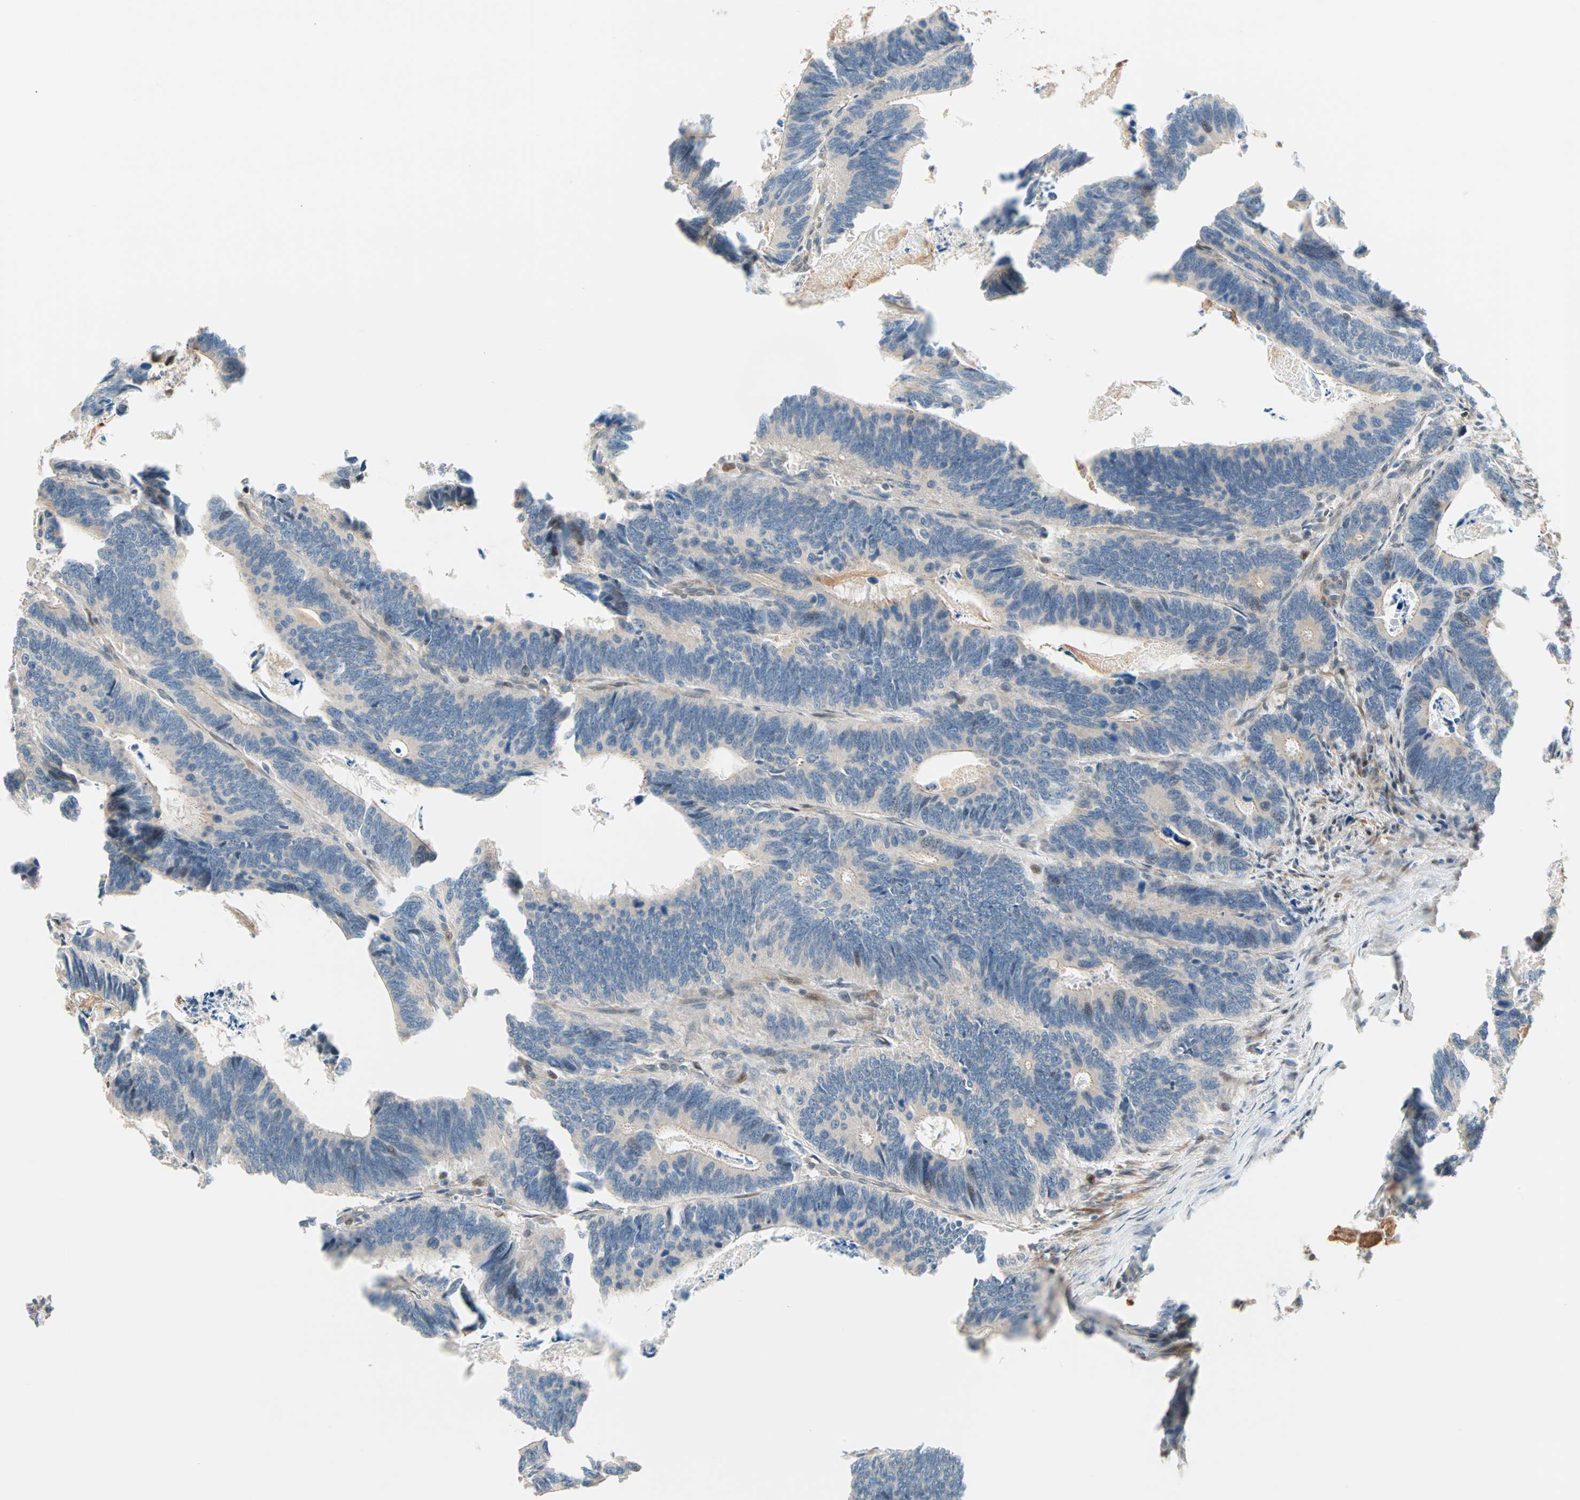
{"staining": {"intensity": "weak", "quantity": ">75%", "location": "cytoplasmic/membranous"}, "tissue": "colorectal cancer", "cell_type": "Tumor cells", "image_type": "cancer", "snomed": [{"axis": "morphology", "description": "Adenocarcinoma, NOS"}, {"axis": "topography", "description": "Colon"}], "caption": "There is low levels of weak cytoplasmic/membranous positivity in tumor cells of colorectal adenocarcinoma, as demonstrated by immunohistochemical staining (brown color).", "gene": "HECW1", "patient": {"sex": "male", "age": 72}}